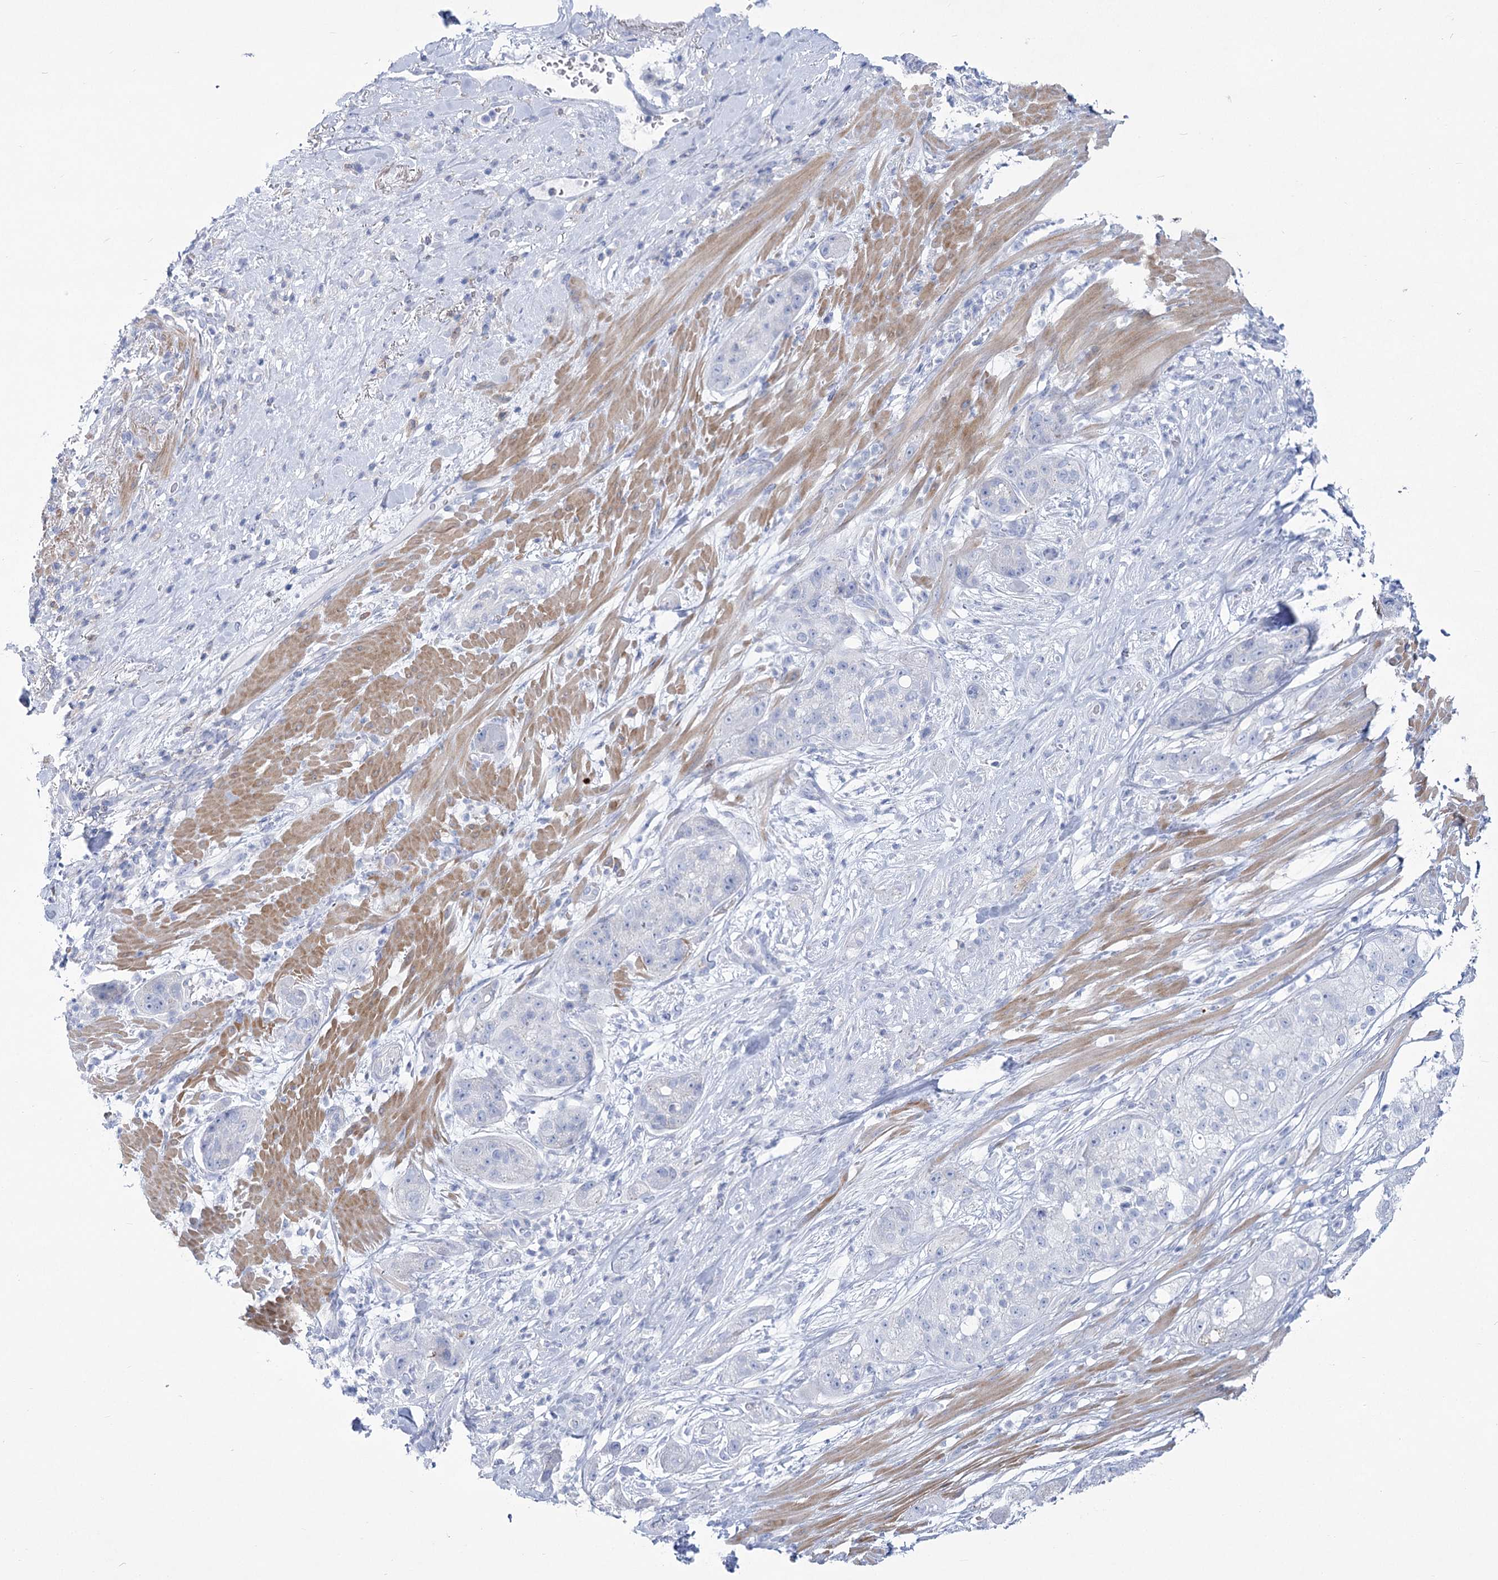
{"staining": {"intensity": "negative", "quantity": "none", "location": "none"}, "tissue": "pancreatic cancer", "cell_type": "Tumor cells", "image_type": "cancer", "snomed": [{"axis": "morphology", "description": "Adenocarcinoma, NOS"}, {"axis": "topography", "description": "Pancreas"}], "caption": "Image shows no protein positivity in tumor cells of adenocarcinoma (pancreatic) tissue.", "gene": "PCDHA1", "patient": {"sex": "female", "age": 78}}